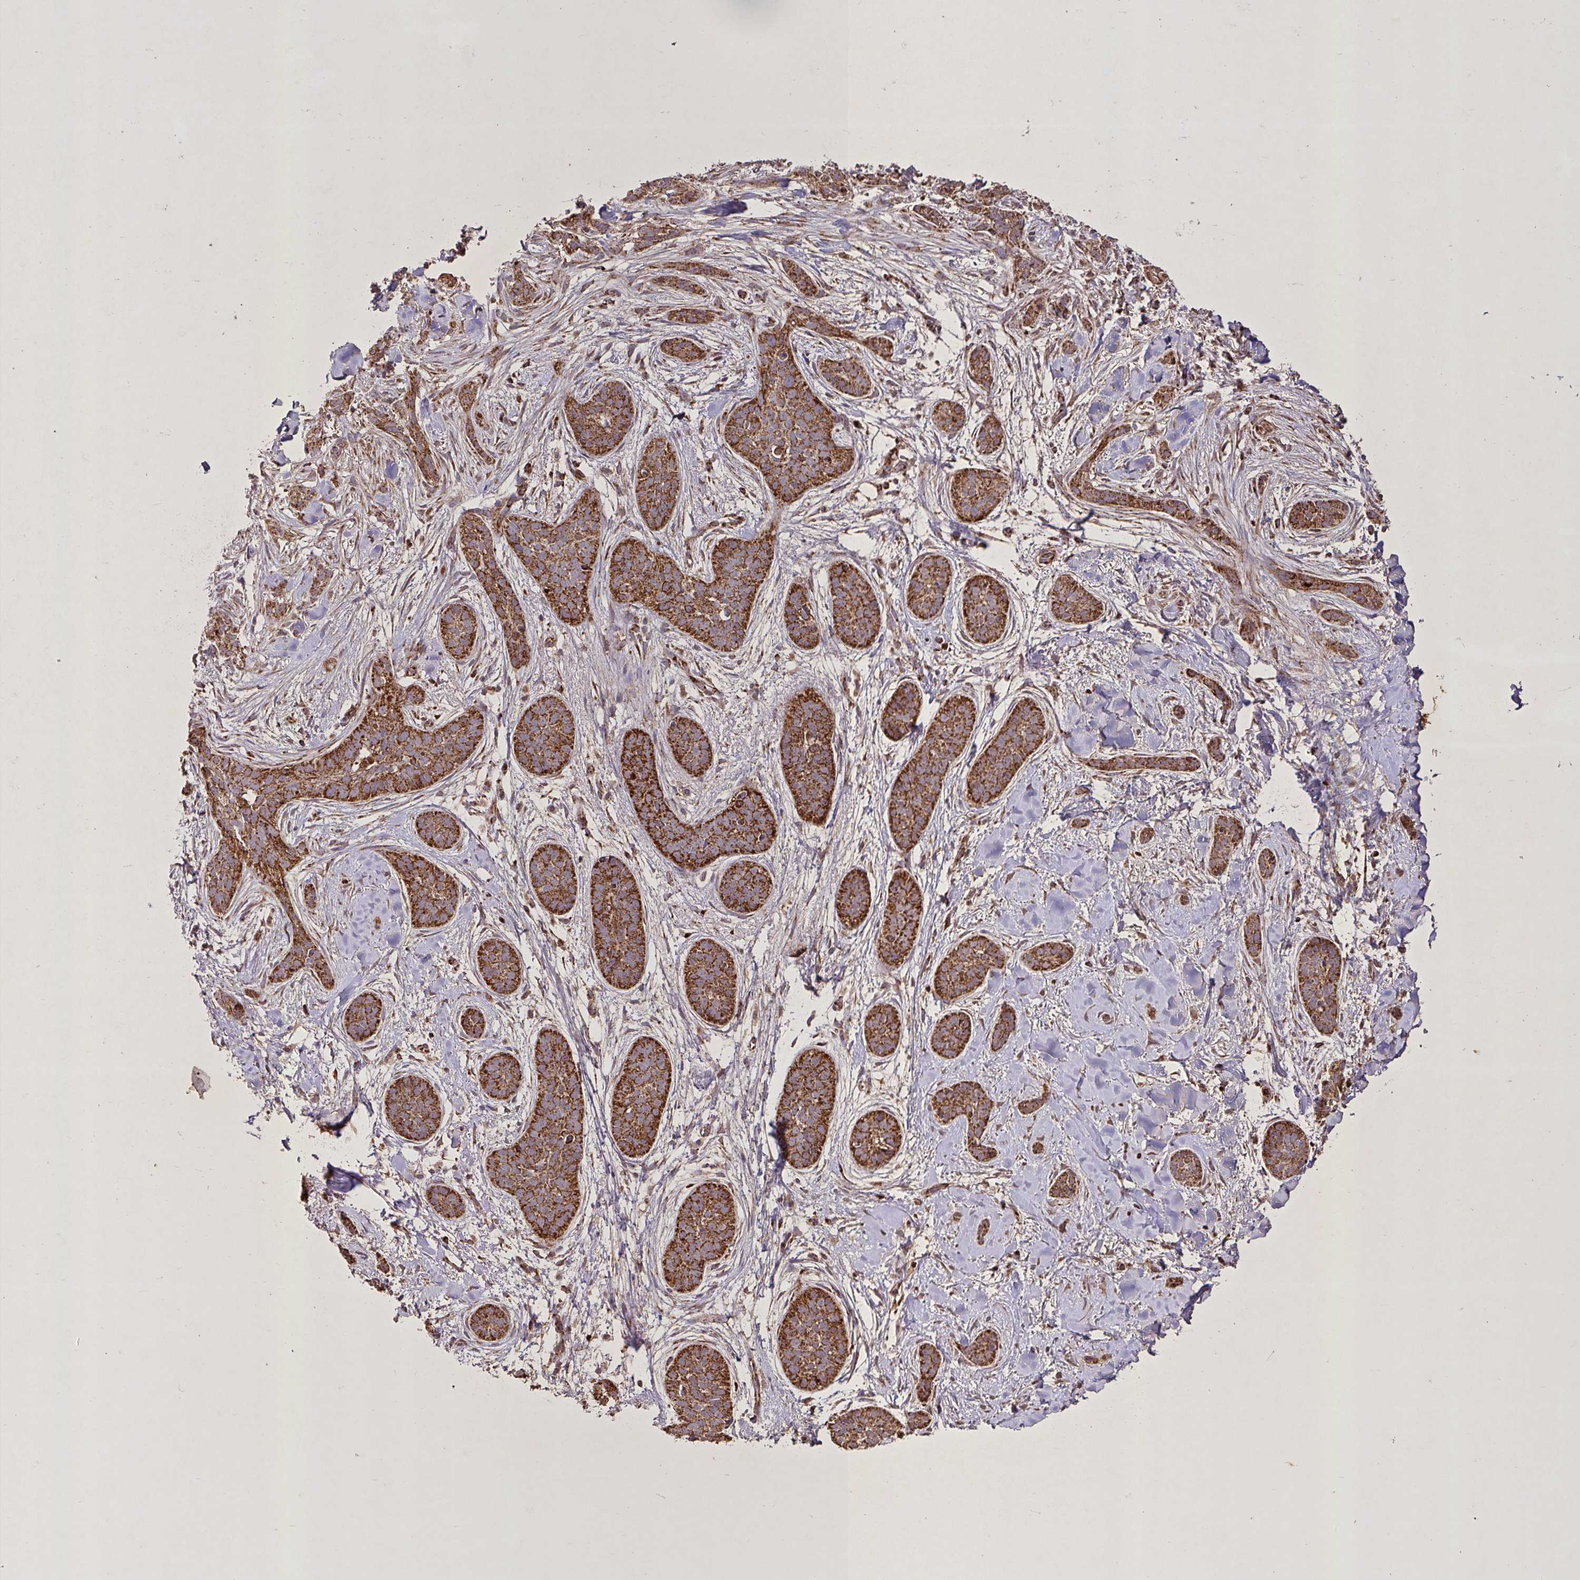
{"staining": {"intensity": "strong", "quantity": ">75%", "location": "cytoplasmic/membranous"}, "tissue": "skin cancer", "cell_type": "Tumor cells", "image_type": "cancer", "snomed": [{"axis": "morphology", "description": "Basal cell carcinoma"}, {"axis": "topography", "description": "Skin"}], "caption": "Immunohistochemistry (IHC) (DAB (3,3'-diaminobenzidine)) staining of skin basal cell carcinoma exhibits strong cytoplasmic/membranous protein expression in approximately >75% of tumor cells.", "gene": "AGK", "patient": {"sex": "male", "age": 52}}